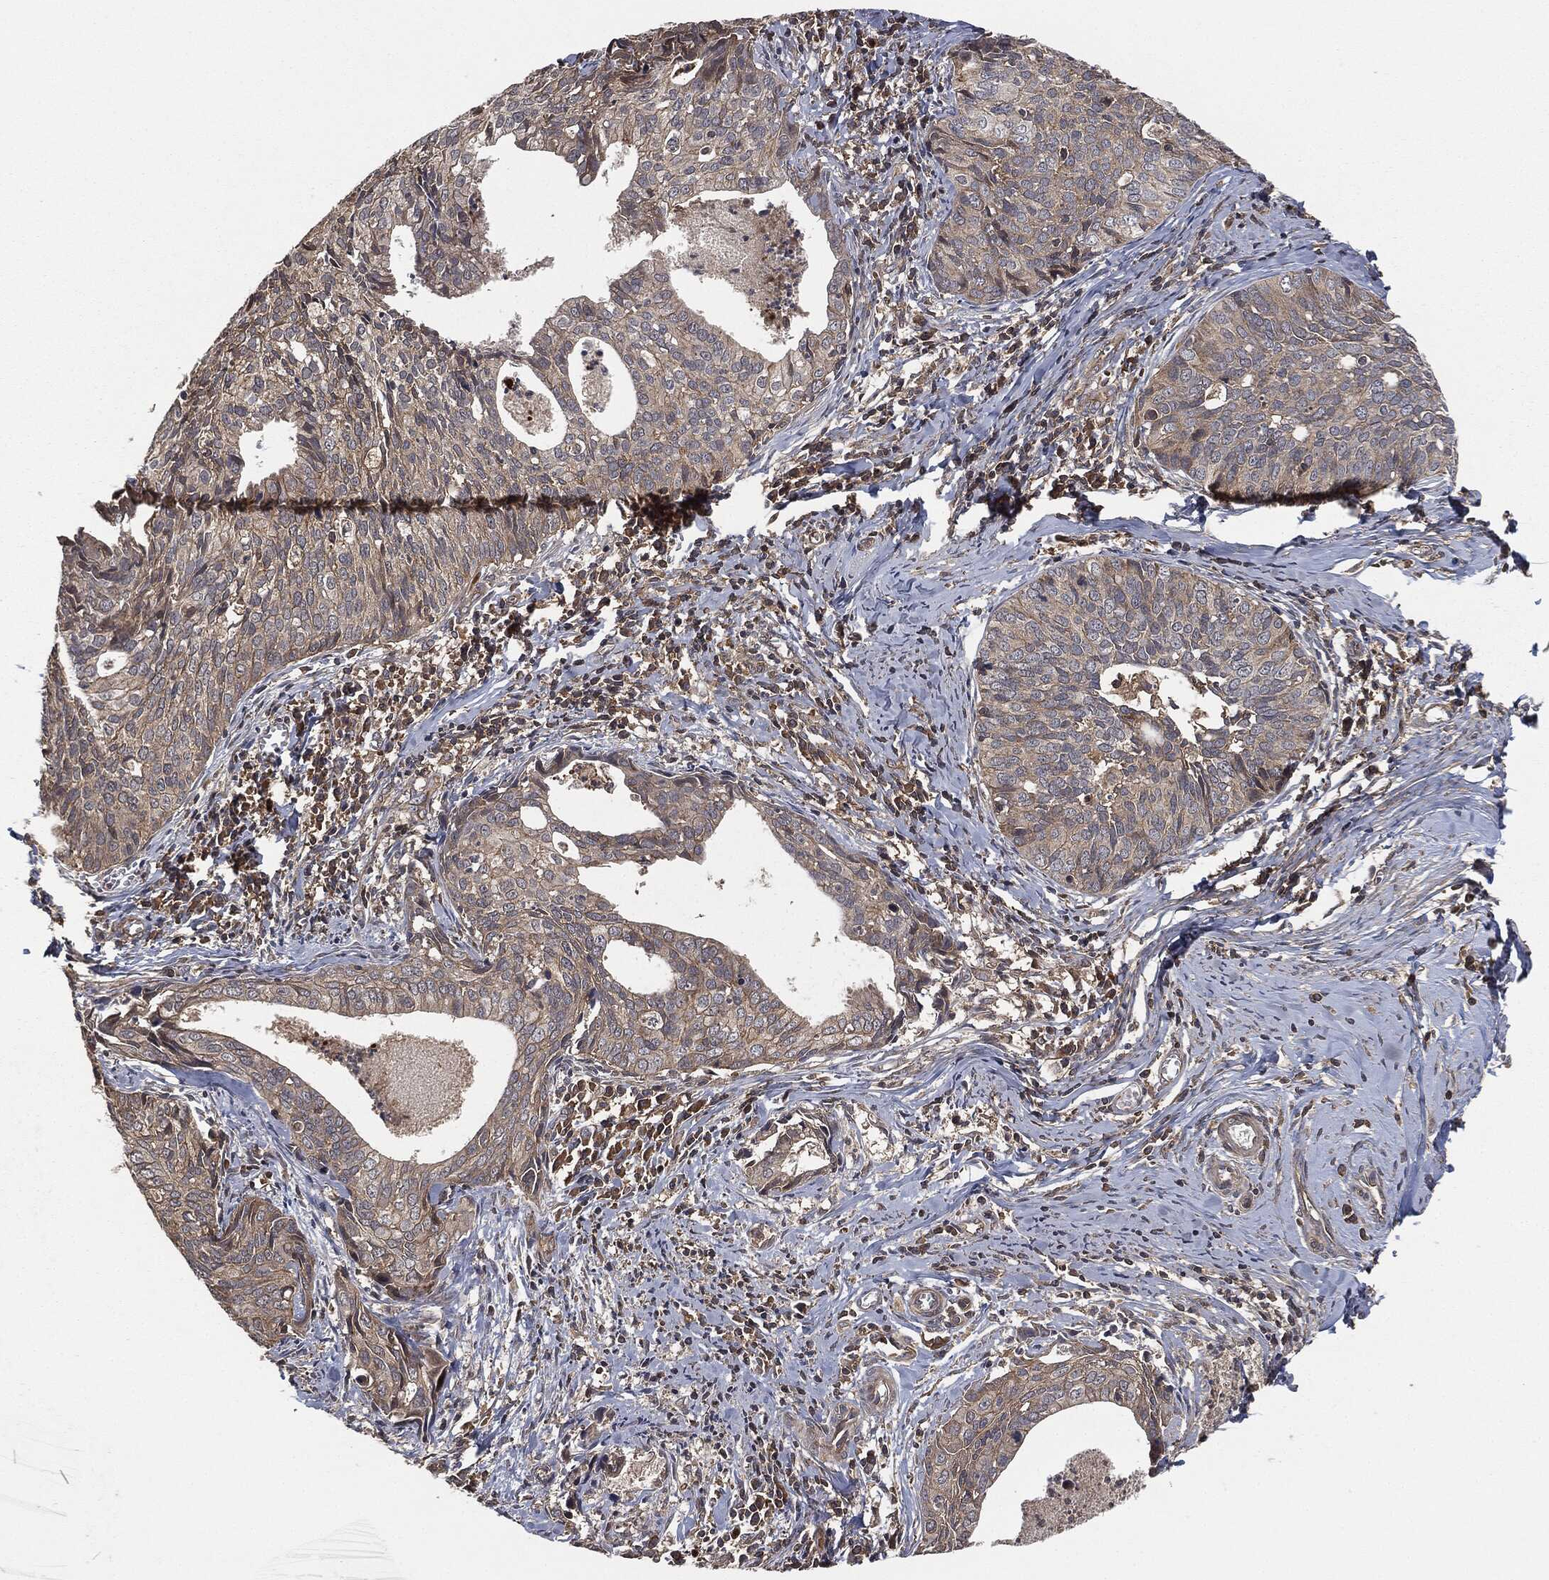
{"staining": {"intensity": "weak", "quantity": "<25%", "location": "cytoplasmic/membranous"}, "tissue": "cervical cancer", "cell_type": "Tumor cells", "image_type": "cancer", "snomed": [{"axis": "morphology", "description": "Squamous cell carcinoma, NOS"}, {"axis": "topography", "description": "Cervix"}], "caption": "Immunohistochemistry of cervical cancer (squamous cell carcinoma) reveals no expression in tumor cells.", "gene": "ERBIN", "patient": {"sex": "female", "age": 29}}